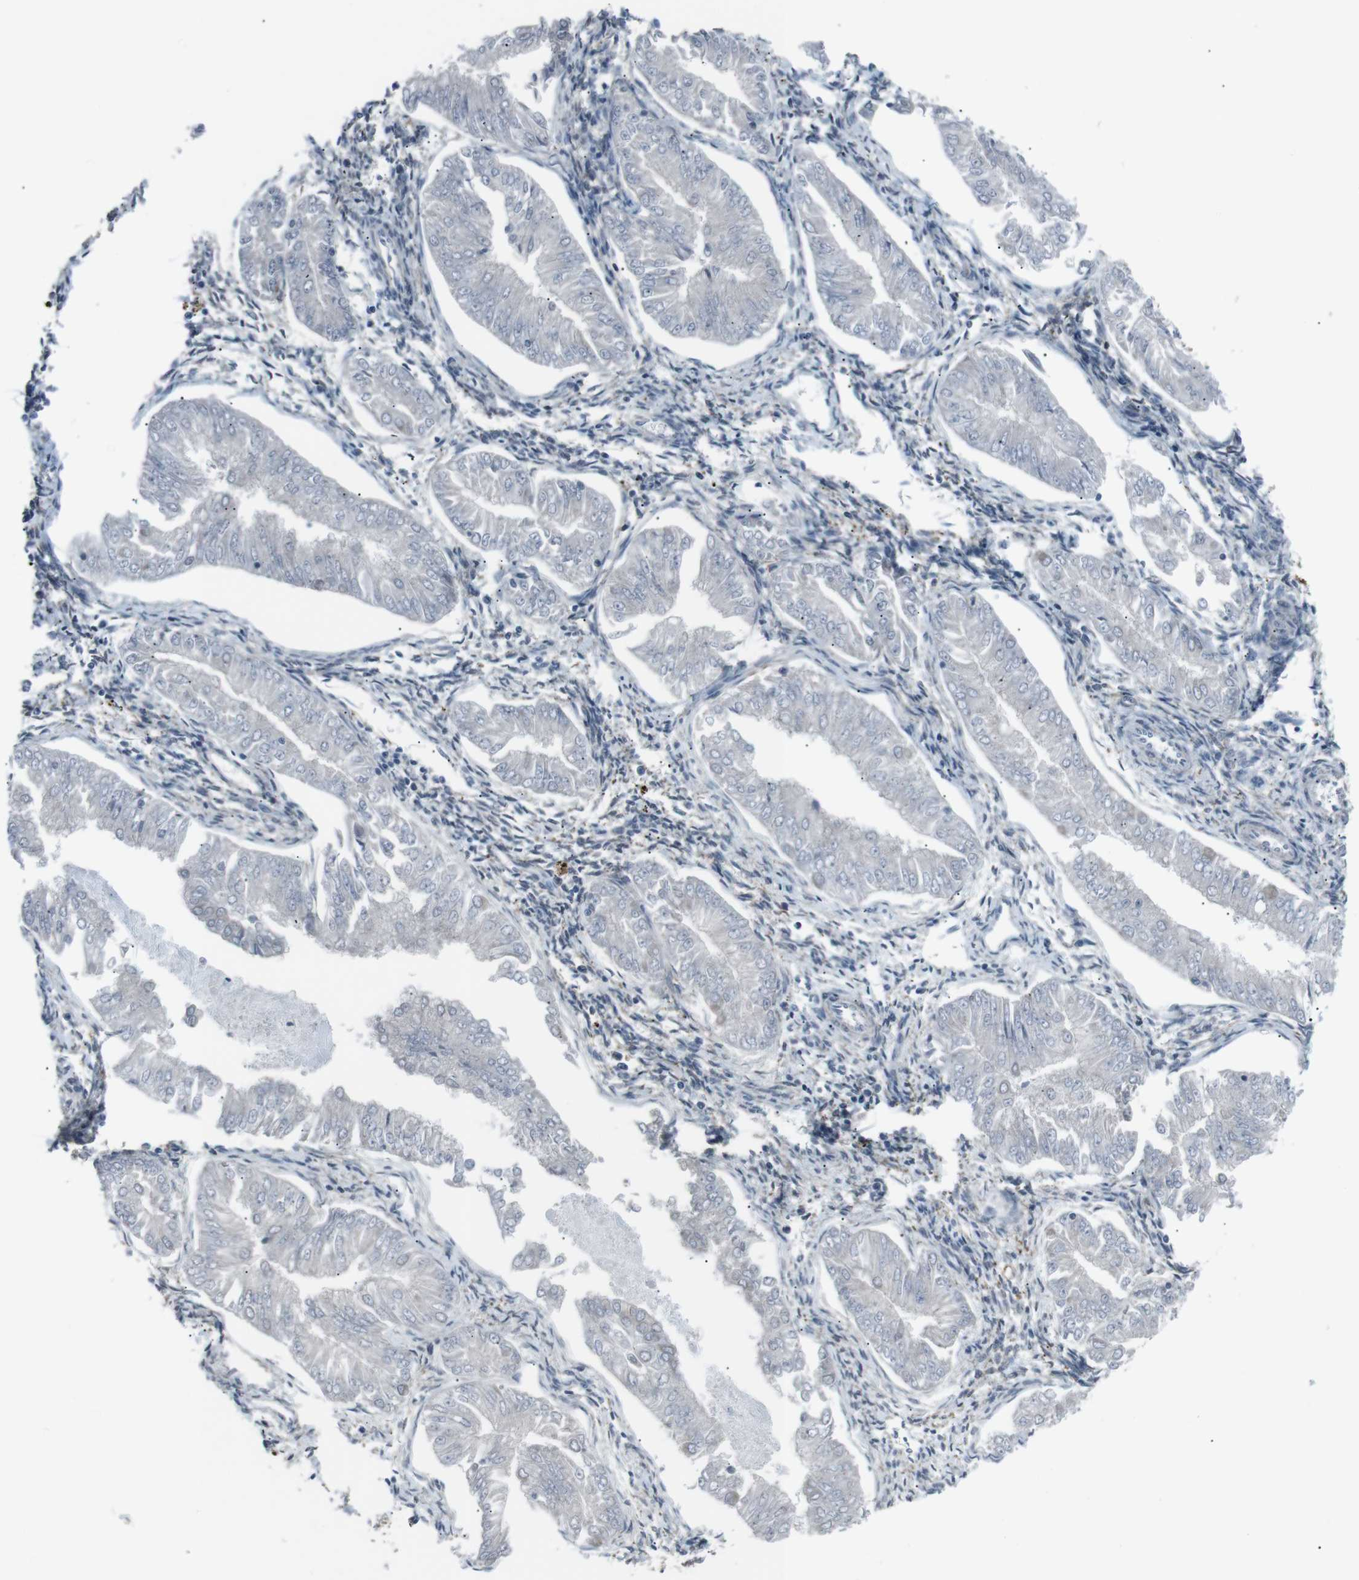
{"staining": {"intensity": "negative", "quantity": "none", "location": "none"}, "tissue": "endometrial cancer", "cell_type": "Tumor cells", "image_type": "cancer", "snomed": [{"axis": "morphology", "description": "Adenocarcinoma, NOS"}, {"axis": "topography", "description": "Endometrium"}], "caption": "There is no significant staining in tumor cells of endometrial cancer (adenocarcinoma).", "gene": "LNPK", "patient": {"sex": "female", "age": 53}}